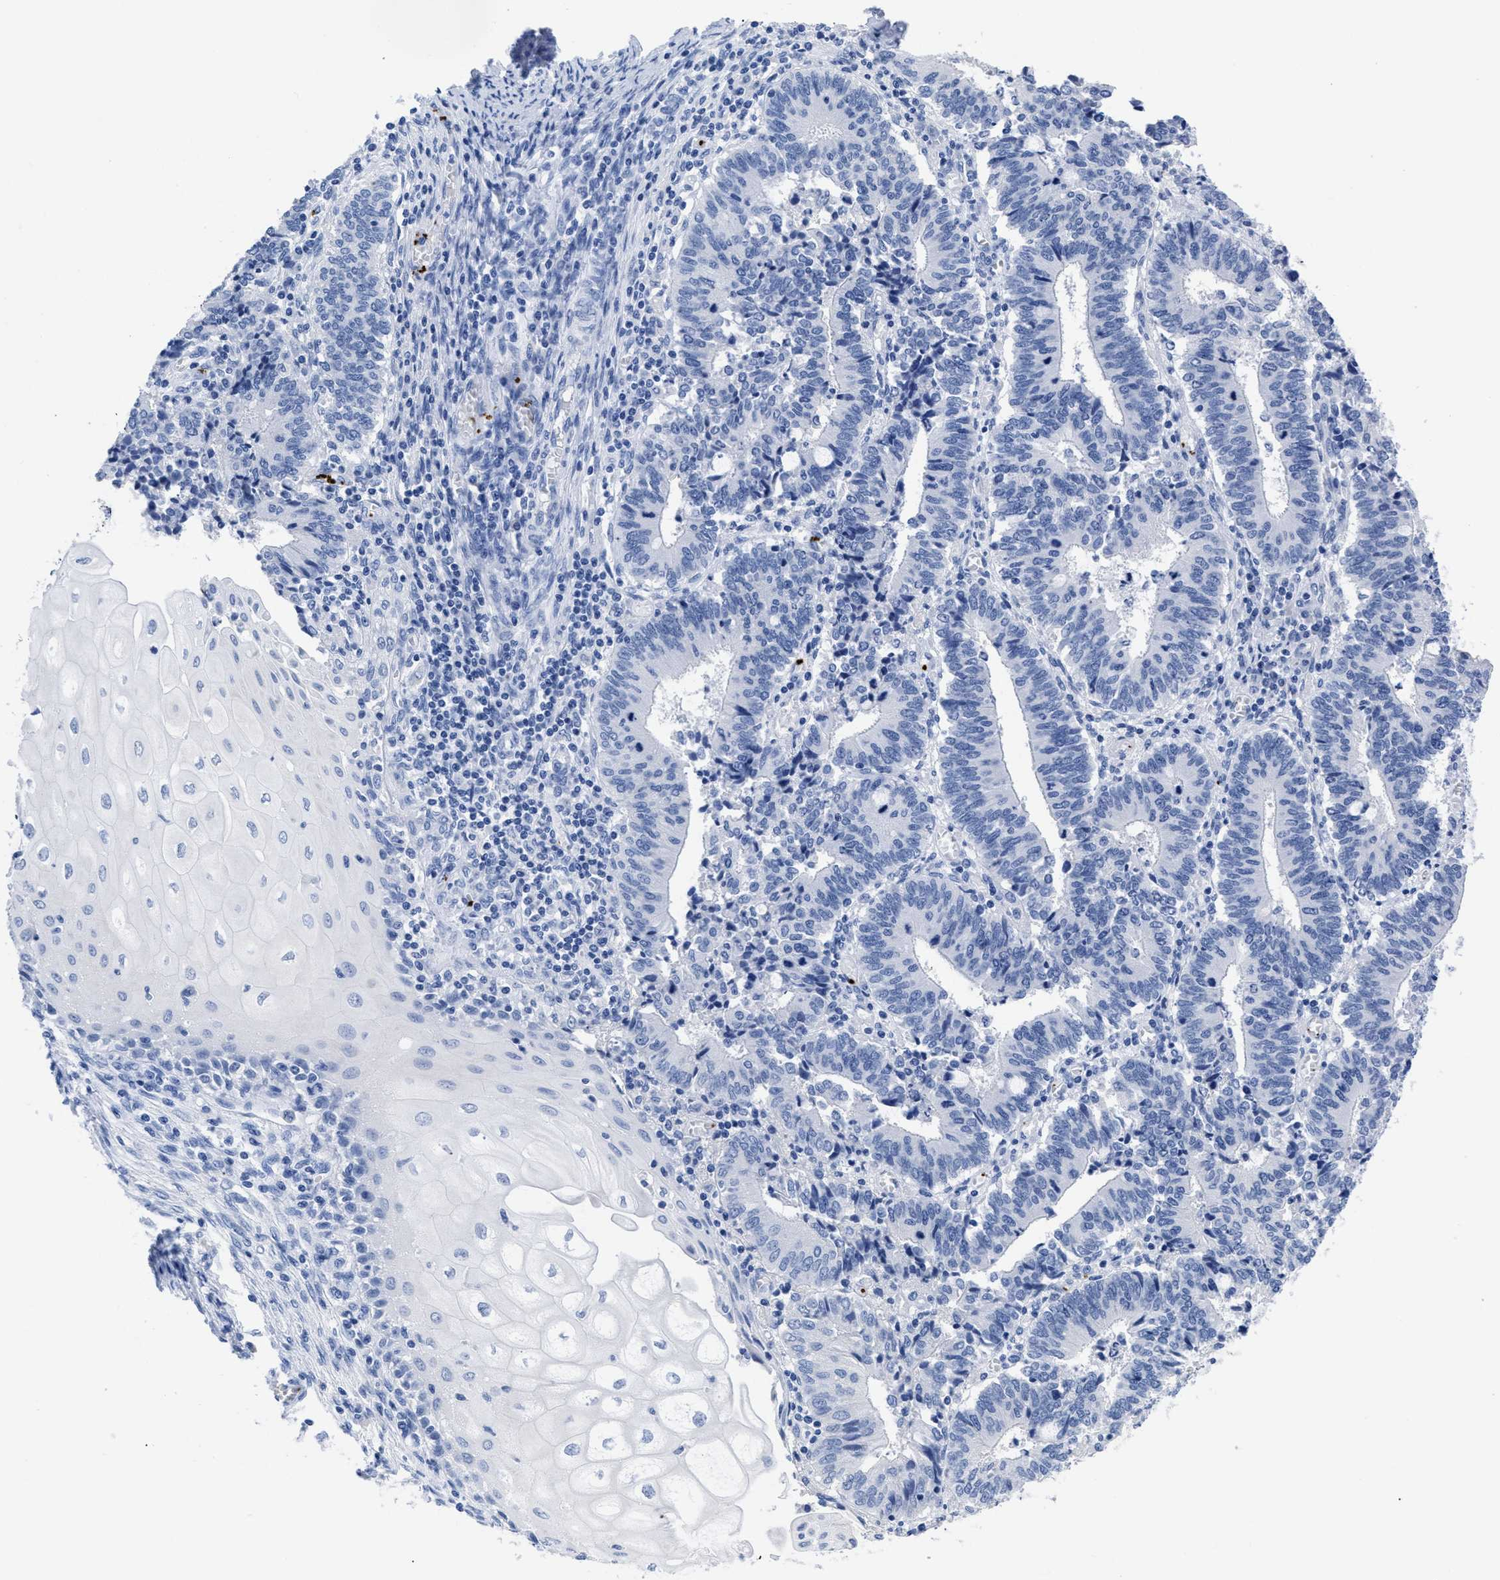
{"staining": {"intensity": "negative", "quantity": "none", "location": "none"}, "tissue": "cervical cancer", "cell_type": "Tumor cells", "image_type": "cancer", "snomed": [{"axis": "morphology", "description": "Adenocarcinoma, NOS"}, {"axis": "topography", "description": "Cervix"}], "caption": "Tumor cells show no significant positivity in cervical cancer.", "gene": "TREML1", "patient": {"sex": "female", "age": 44}}